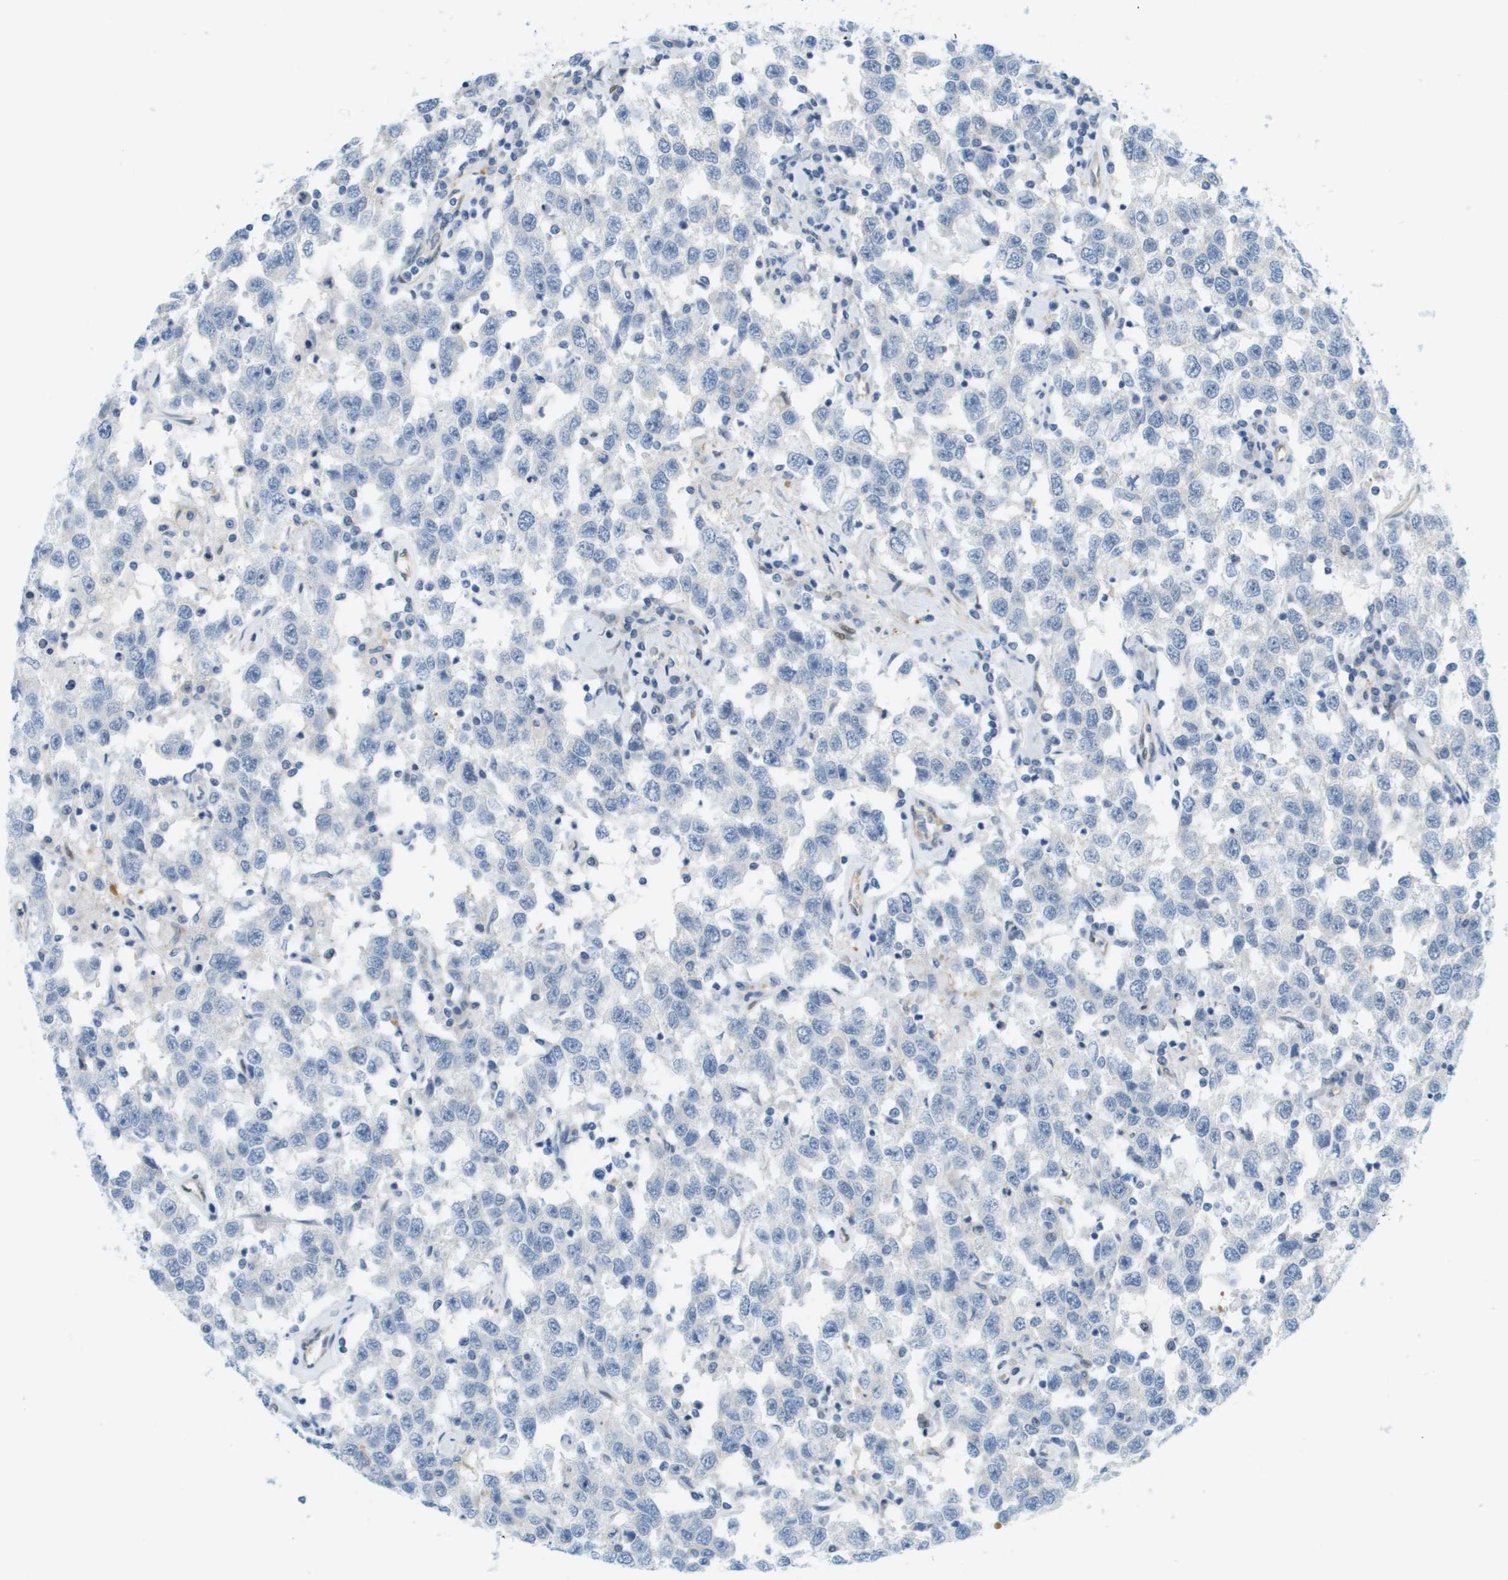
{"staining": {"intensity": "negative", "quantity": "none", "location": "none"}, "tissue": "testis cancer", "cell_type": "Tumor cells", "image_type": "cancer", "snomed": [{"axis": "morphology", "description": "Seminoma, NOS"}, {"axis": "topography", "description": "Testis"}], "caption": "A high-resolution image shows immunohistochemistry (IHC) staining of testis seminoma, which displays no significant expression in tumor cells.", "gene": "CUL9", "patient": {"sex": "male", "age": 41}}